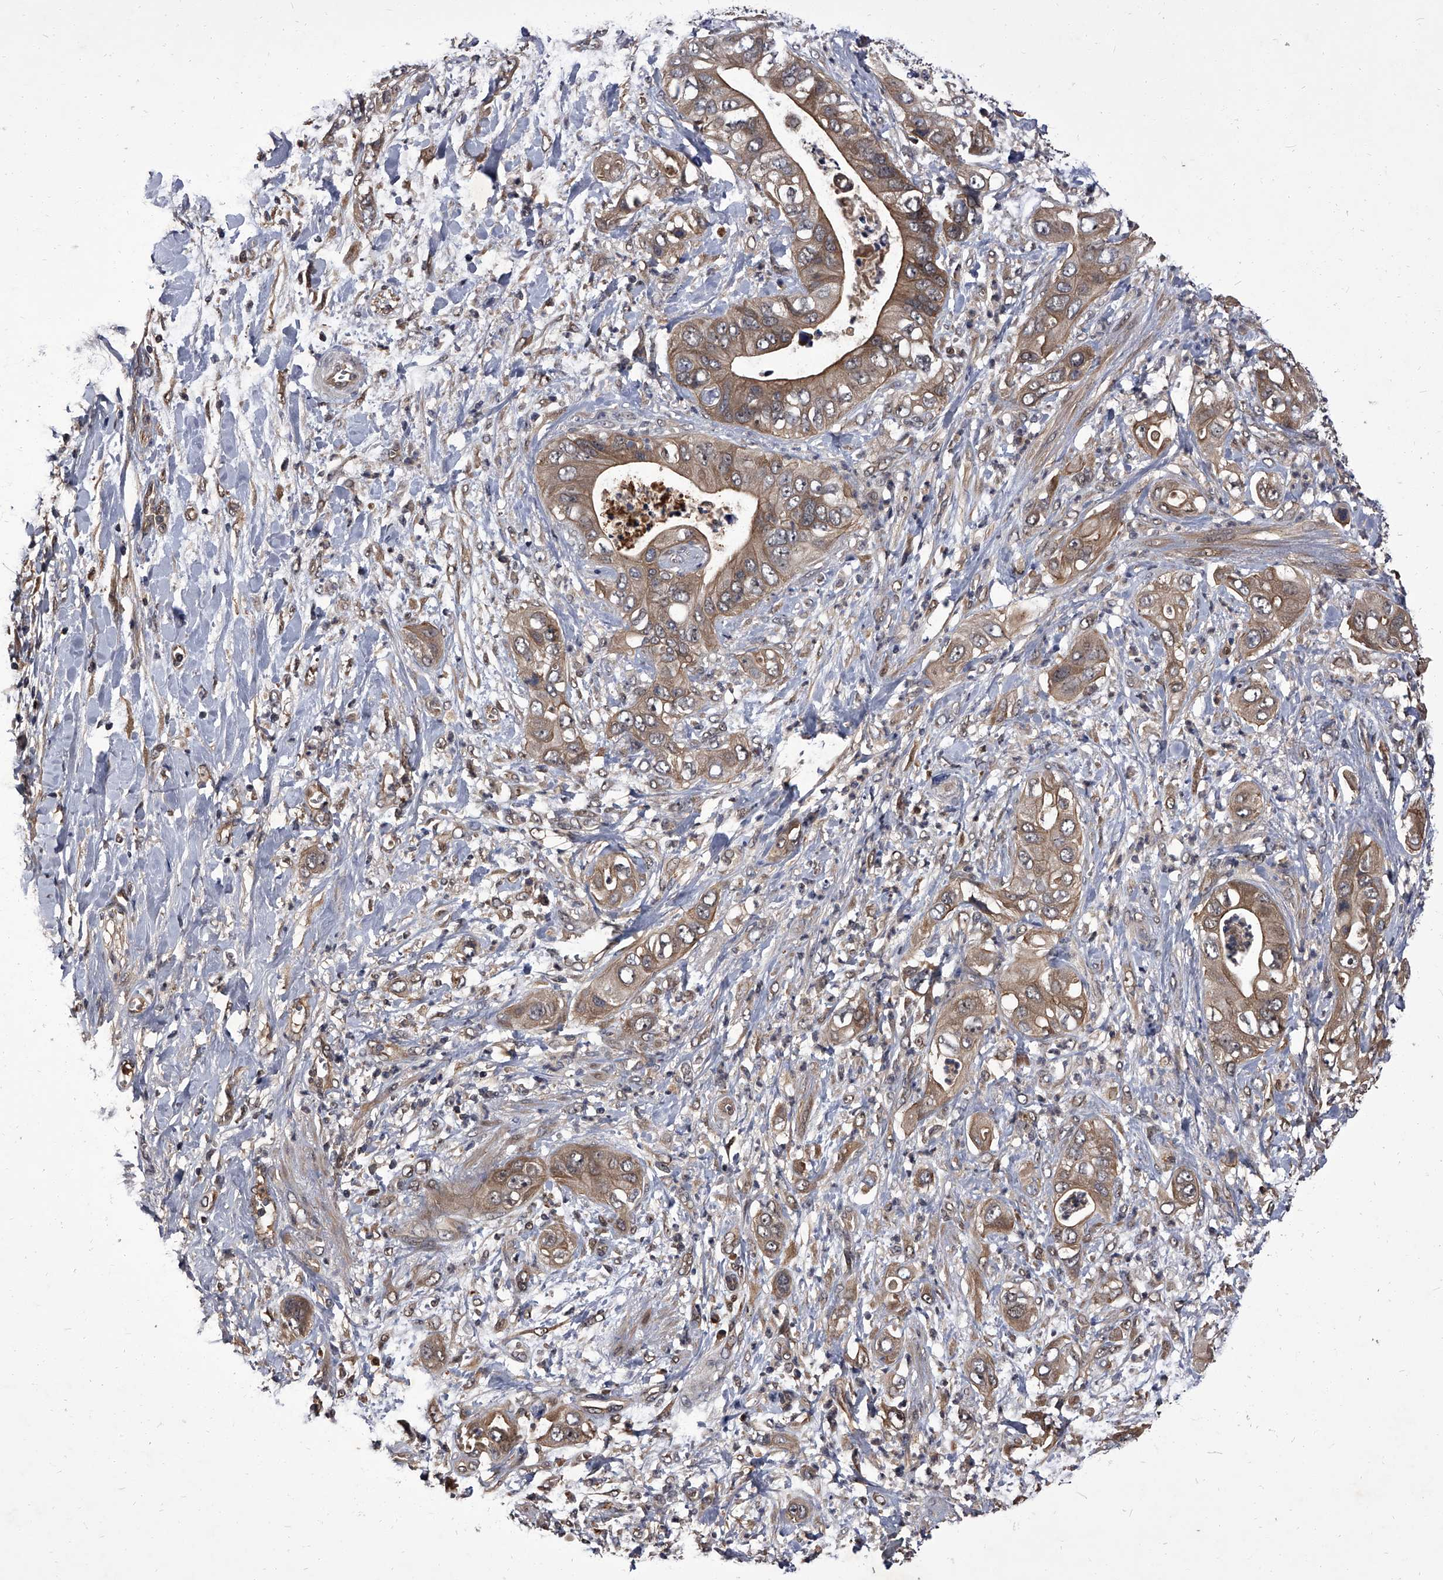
{"staining": {"intensity": "moderate", "quantity": ">75%", "location": "cytoplasmic/membranous"}, "tissue": "pancreatic cancer", "cell_type": "Tumor cells", "image_type": "cancer", "snomed": [{"axis": "morphology", "description": "Adenocarcinoma, NOS"}, {"axis": "topography", "description": "Pancreas"}], "caption": "Immunohistochemical staining of pancreatic adenocarcinoma demonstrates moderate cytoplasmic/membranous protein expression in about >75% of tumor cells.", "gene": "SLC18B1", "patient": {"sex": "female", "age": 78}}